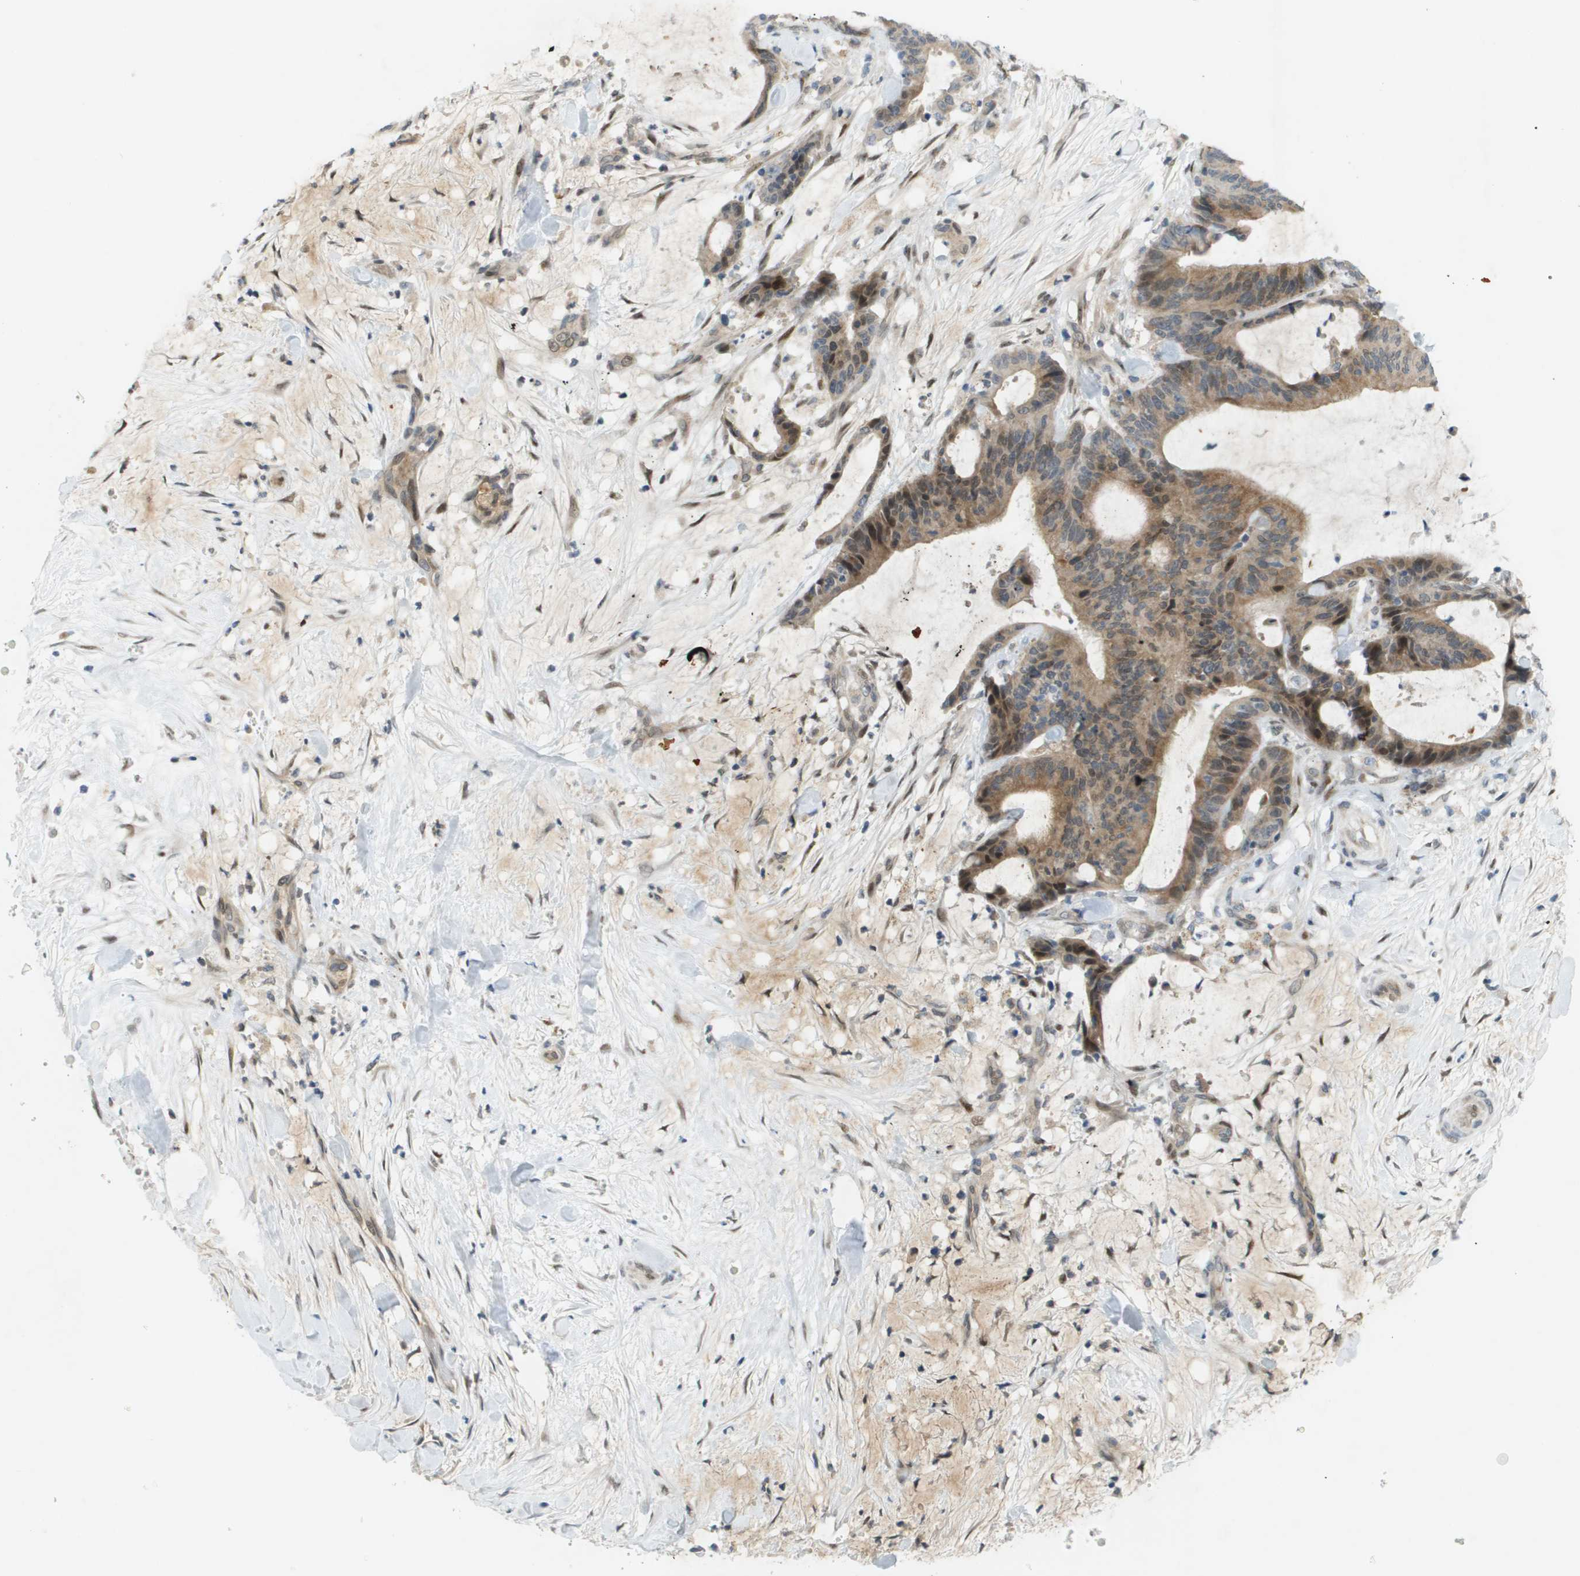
{"staining": {"intensity": "moderate", "quantity": ">75%", "location": "cytoplasmic/membranous,nuclear"}, "tissue": "liver cancer", "cell_type": "Tumor cells", "image_type": "cancer", "snomed": [{"axis": "morphology", "description": "Cholangiocarcinoma"}, {"axis": "topography", "description": "Liver"}], "caption": "A histopathology image of human liver cholangiocarcinoma stained for a protein exhibits moderate cytoplasmic/membranous and nuclear brown staining in tumor cells.", "gene": "CACNB4", "patient": {"sex": "female", "age": 73}}